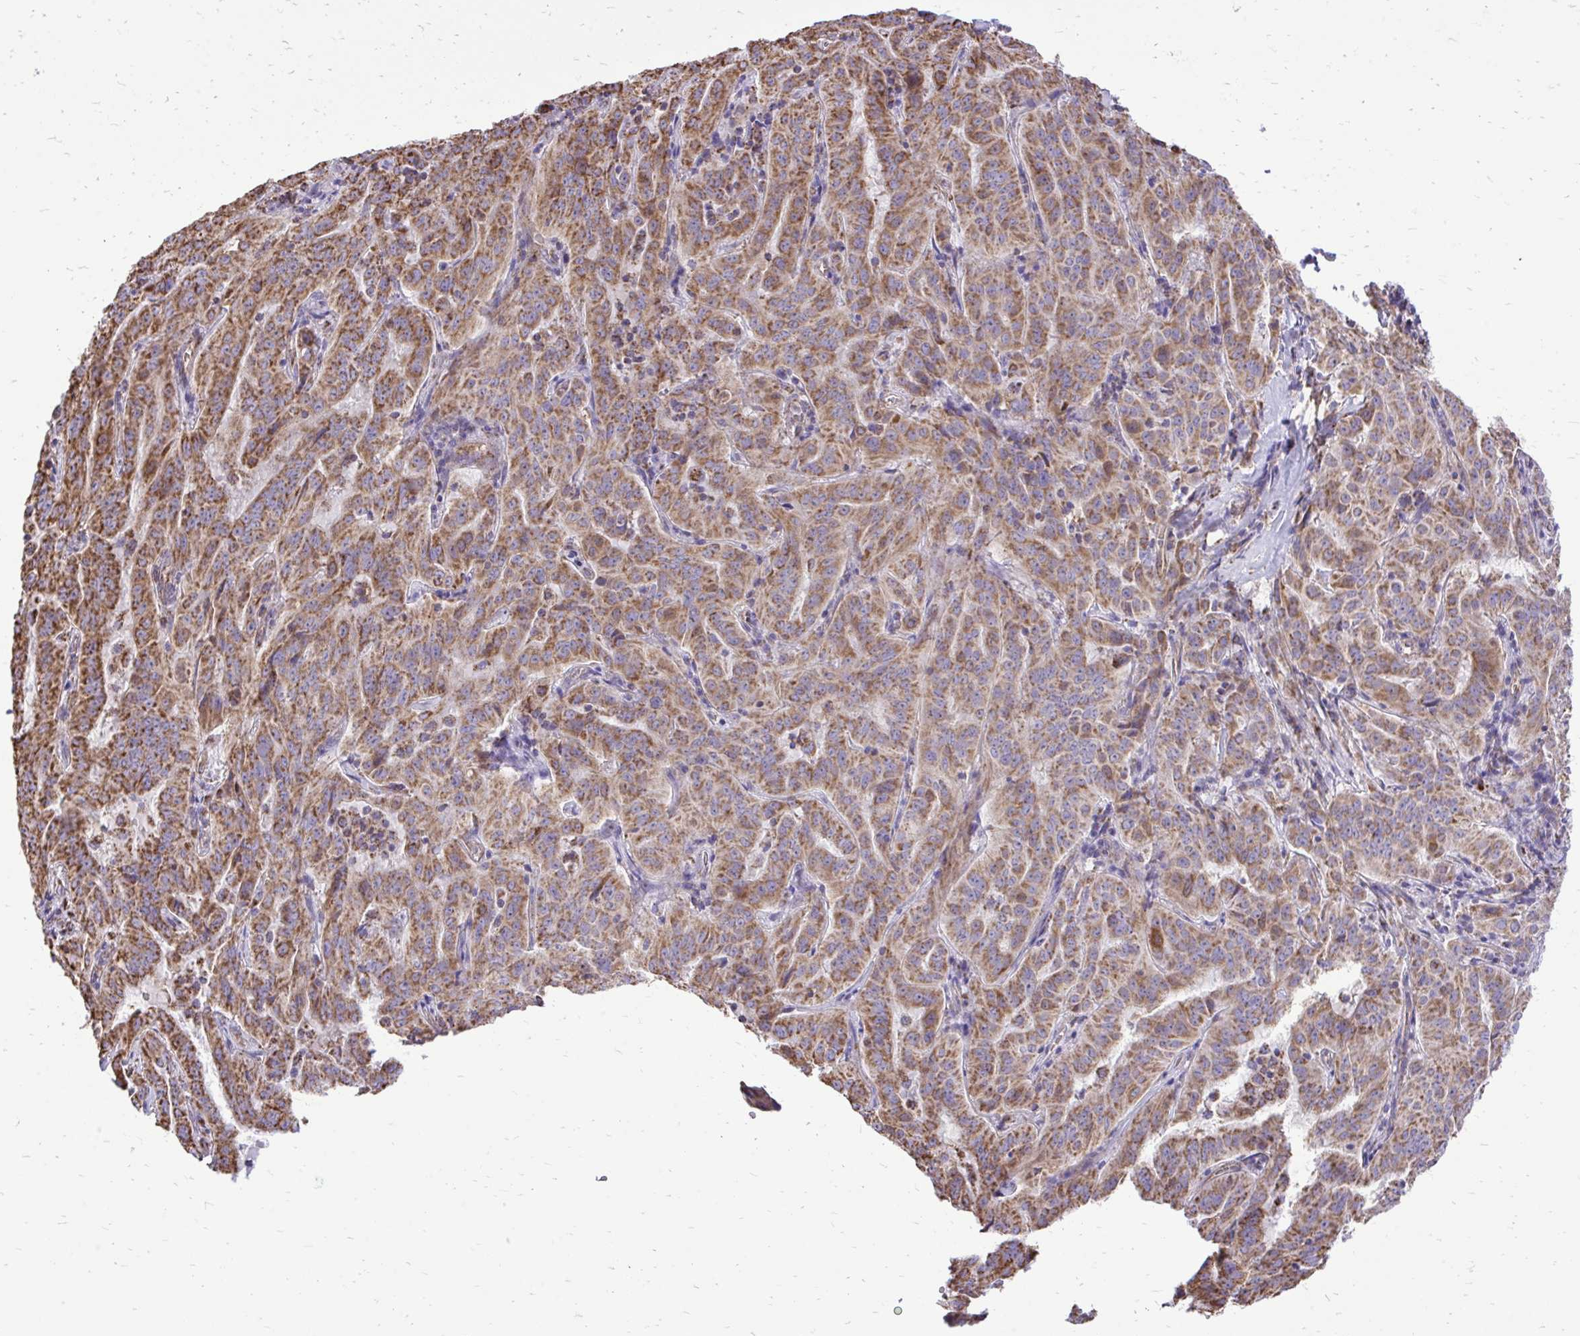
{"staining": {"intensity": "moderate", "quantity": ">75%", "location": "cytoplasmic/membranous"}, "tissue": "pancreatic cancer", "cell_type": "Tumor cells", "image_type": "cancer", "snomed": [{"axis": "morphology", "description": "Adenocarcinoma, NOS"}, {"axis": "topography", "description": "Pancreas"}], "caption": "Tumor cells exhibit medium levels of moderate cytoplasmic/membranous staining in approximately >75% of cells in human pancreatic cancer.", "gene": "UBE2C", "patient": {"sex": "male", "age": 63}}